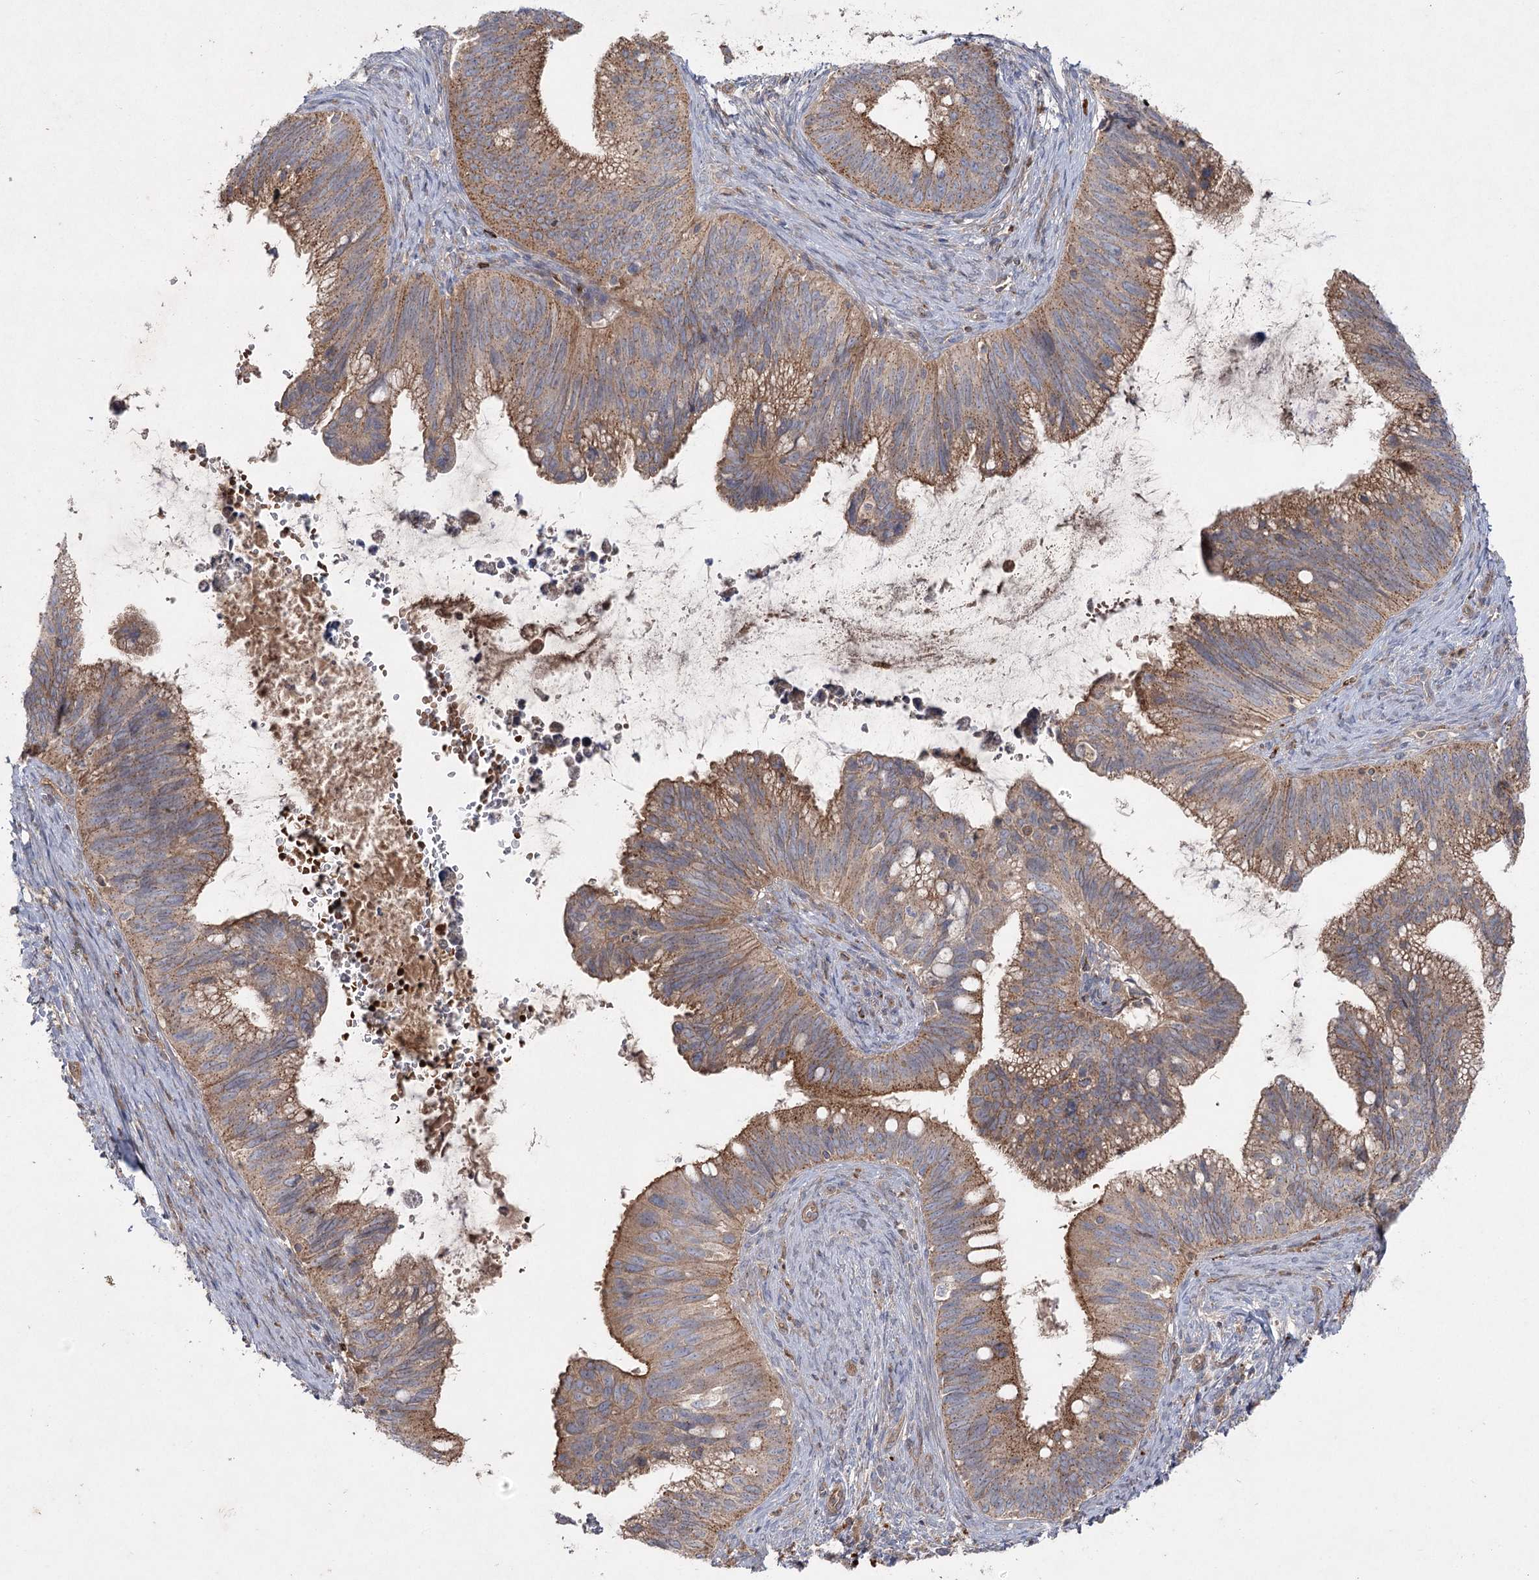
{"staining": {"intensity": "moderate", "quantity": ">75%", "location": "cytoplasmic/membranous"}, "tissue": "cervical cancer", "cell_type": "Tumor cells", "image_type": "cancer", "snomed": [{"axis": "morphology", "description": "Adenocarcinoma, NOS"}, {"axis": "topography", "description": "Cervix"}], "caption": "Protein expression by IHC demonstrates moderate cytoplasmic/membranous positivity in approximately >75% of tumor cells in cervical cancer. (IHC, brightfield microscopy, high magnification).", "gene": "KIAA0825", "patient": {"sex": "female", "age": 42}}